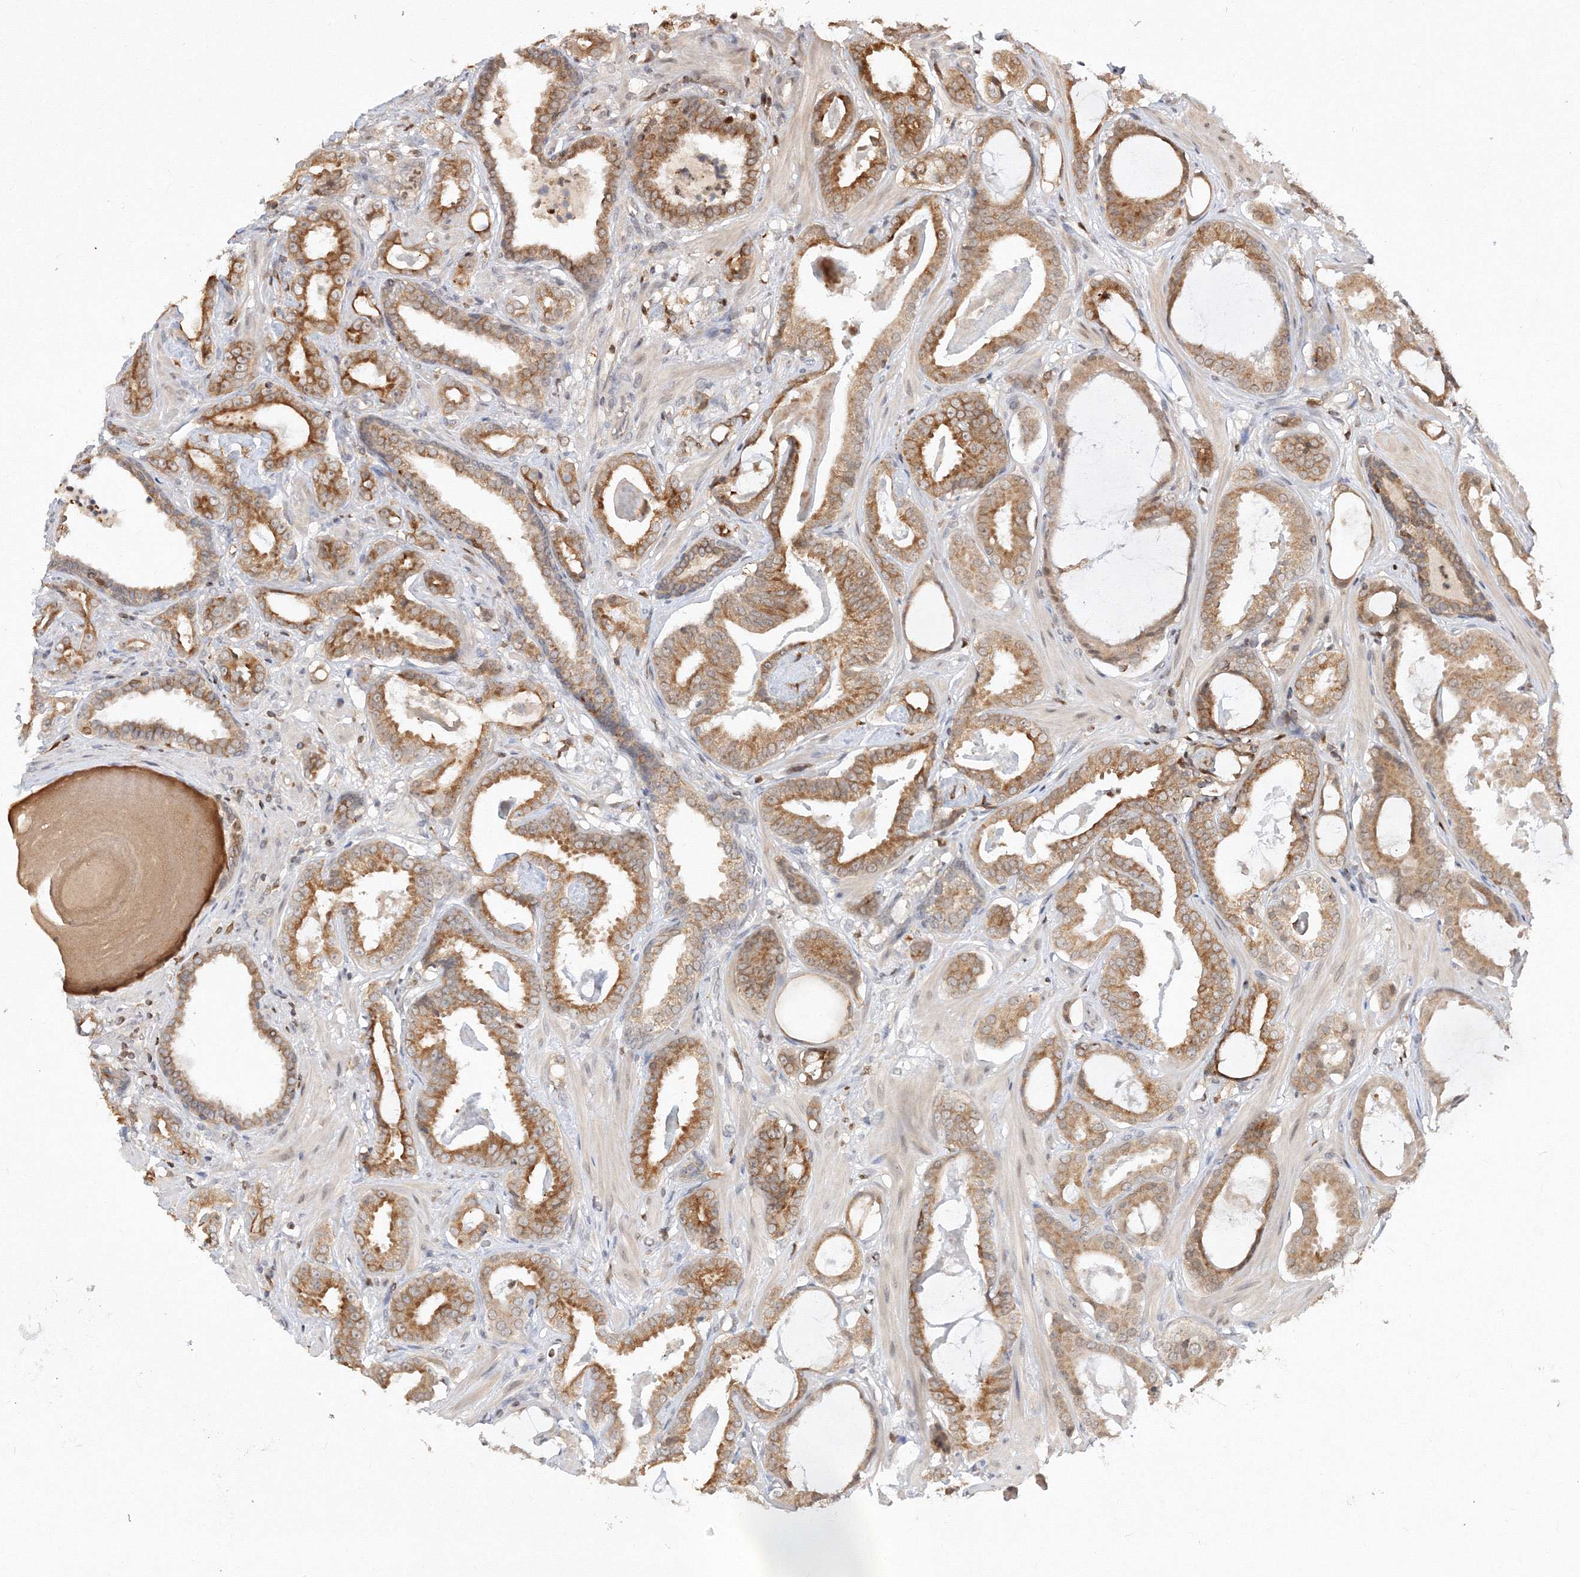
{"staining": {"intensity": "moderate", "quantity": ">75%", "location": "cytoplasmic/membranous"}, "tissue": "prostate cancer", "cell_type": "Tumor cells", "image_type": "cancer", "snomed": [{"axis": "morphology", "description": "Adenocarcinoma, Low grade"}, {"axis": "topography", "description": "Prostate"}], "caption": "IHC of low-grade adenocarcinoma (prostate) demonstrates medium levels of moderate cytoplasmic/membranous staining in about >75% of tumor cells. The protein of interest is stained brown, and the nuclei are stained in blue (DAB IHC with brightfield microscopy, high magnification).", "gene": "TMEM50B", "patient": {"sex": "male", "age": 53}}